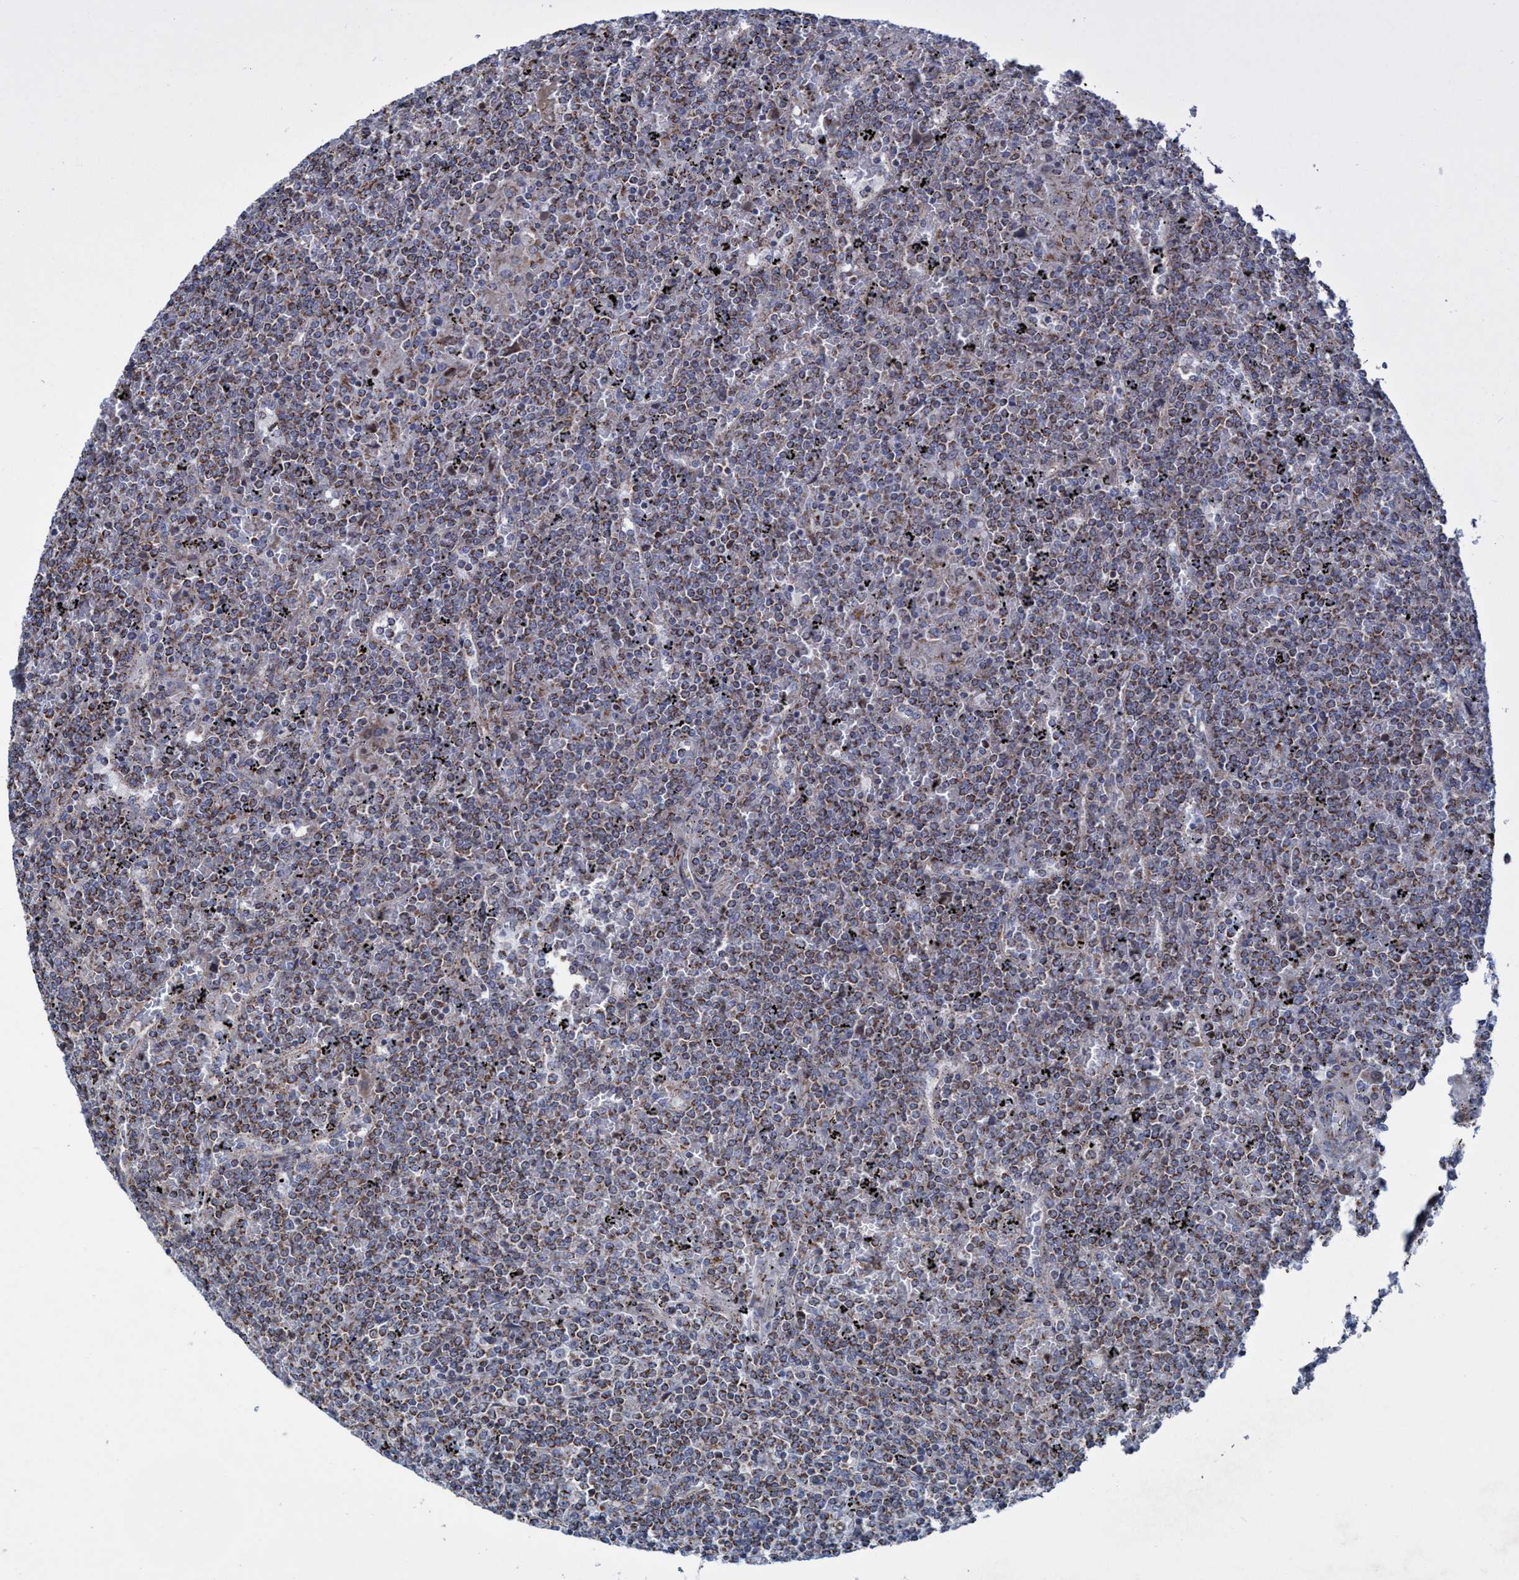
{"staining": {"intensity": "weak", "quantity": ">75%", "location": "cytoplasmic/membranous"}, "tissue": "lymphoma", "cell_type": "Tumor cells", "image_type": "cancer", "snomed": [{"axis": "morphology", "description": "Malignant lymphoma, non-Hodgkin's type, Low grade"}, {"axis": "topography", "description": "Spleen"}], "caption": "This is a micrograph of immunohistochemistry staining of low-grade malignant lymphoma, non-Hodgkin's type, which shows weak expression in the cytoplasmic/membranous of tumor cells.", "gene": "POLR1F", "patient": {"sex": "female", "age": 19}}